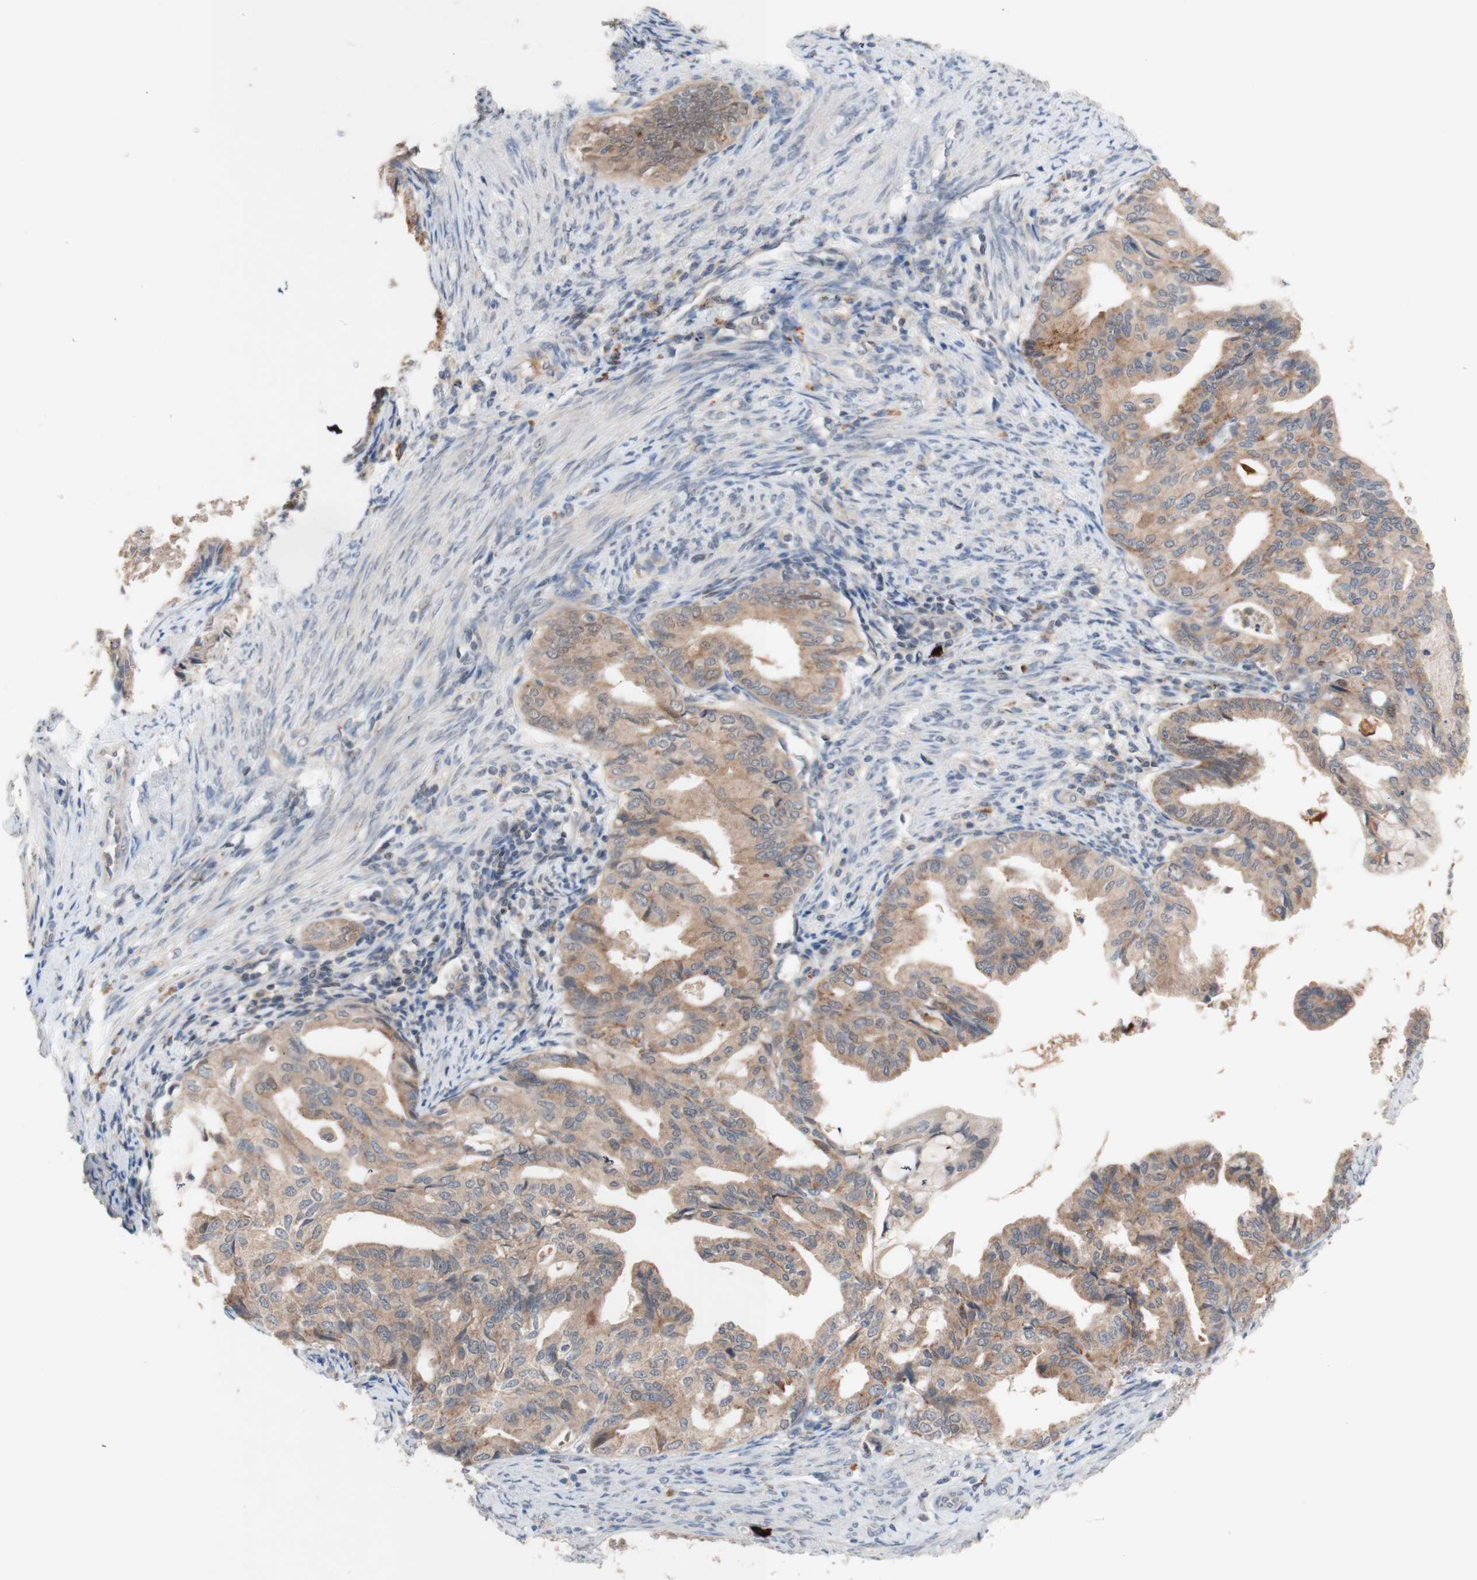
{"staining": {"intensity": "moderate", "quantity": ">75%", "location": "cytoplasmic/membranous,nuclear"}, "tissue": "endometrial cancer", "cell_type": "Tumor cells", "image_type": "cancer", "snomed": [{"axis": "morphology", "description": "Adenocarcinoma, NOS"}, {"axis": "topography", "description": "Endometrium"}], "caption": "Protein staining by immunohistochemistry shows moderate cytoplasmic/membranous and nuclear positivity in approximately >75% of tumor cells in endometrial adenocarcinoma. The staining is performed using DAB (3,3'-diaminobenzidine) brown chromogen to label protein expression. The nuclei are counter-stained blue using hematoxylin.", "gene": "PEX2", "patient": {"sex": "female", "age": 86}}